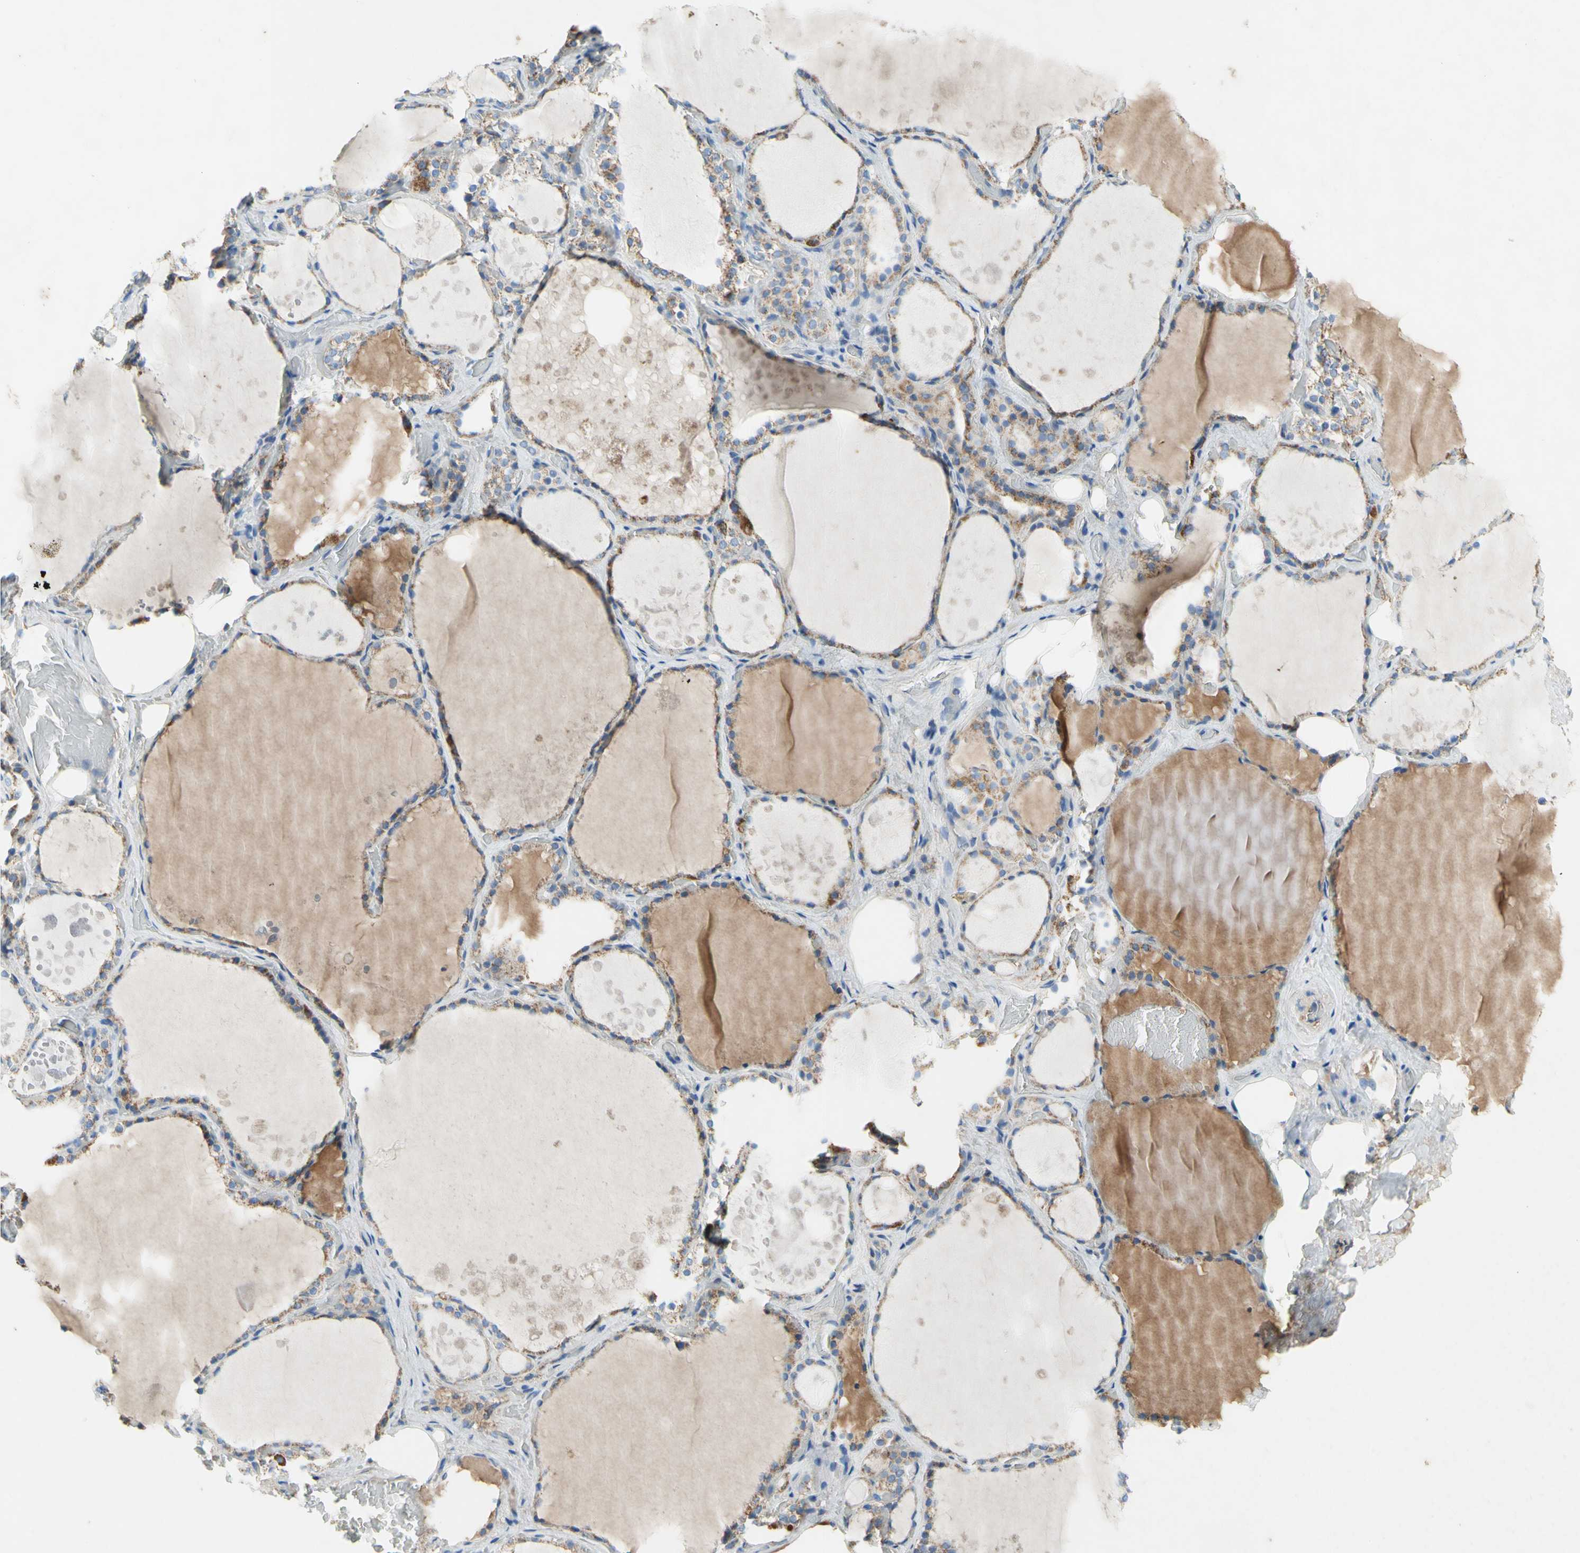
{"staining": {"intensity": "moderate", "quantity": ">75%", "location": "cytoplasmic/membranous"}, "tissue": "thyroid gland", "cell_type": "Glandular cells", "image_type": "normal", "snomed": [{"axis": "morphology", "description": "Normal tissue, NOS"}, {"axis": "topography", "description": "Thyroid gland"}], "caption": "Thyroid gland stained for a protein (brown) reveals moderate cytoplasmic/membranous positive expression in about >75% of glandular cells.", "gene": "SDHB", "patient": {"sex": "male", "age": 61}}